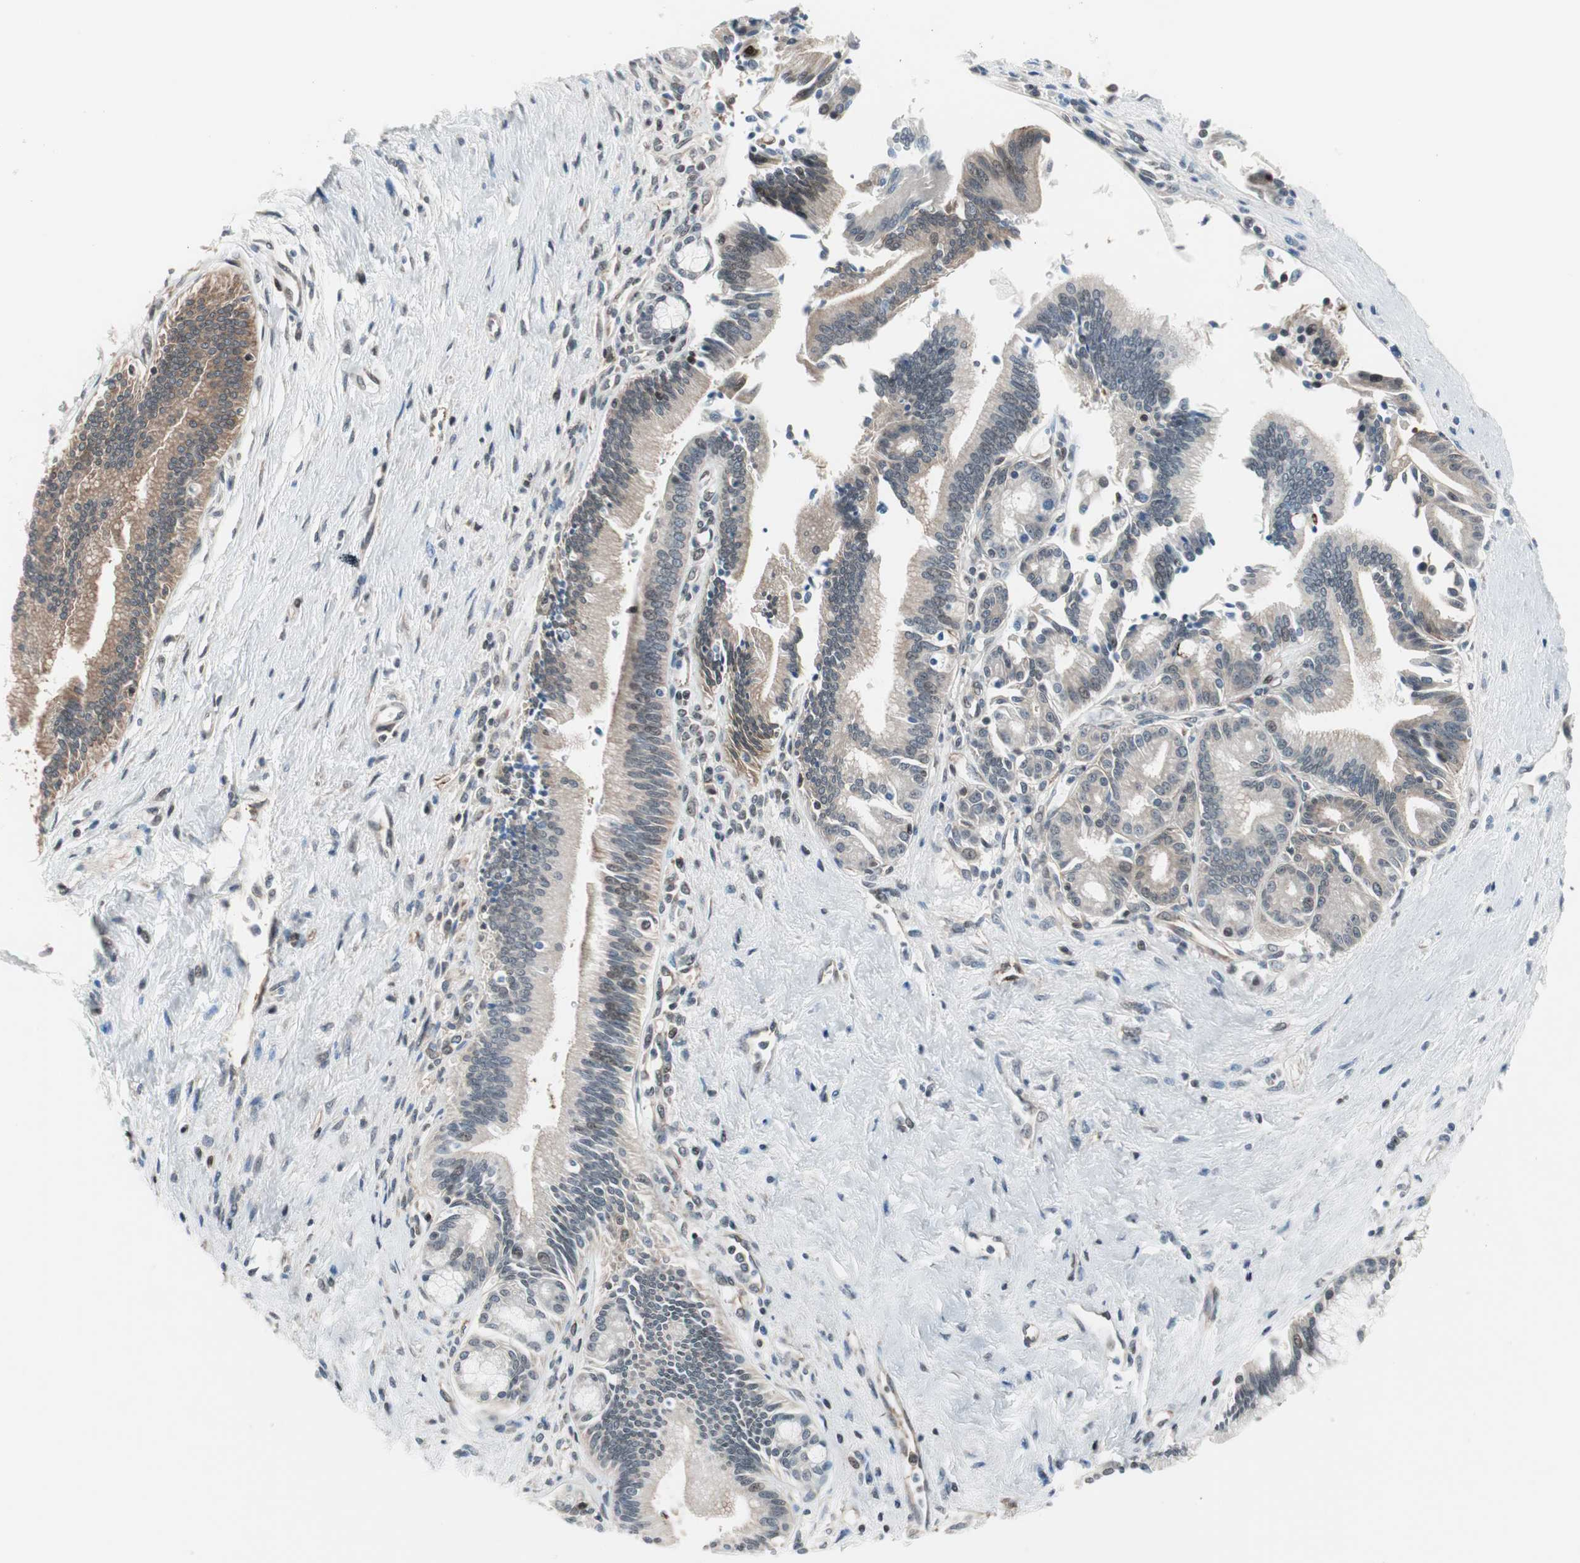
{"staining": {"intensity": "moderate", "quantity": "<25%", "location": "cytoplasmic/membranous"}, "tissue": "pancreatic cancer", "cell_type": "Tumor cells", "image_type": "cancer", "snomed": [{"axis": "morphology", "description": "Adenocarcinoma, NOS"}, {"axis": "topography", "description": "Pancreas"}], "caption": "Immunohistochemical staining of human pancreatic cancer reveals moderate cytoplasmic/membranous protein staining in about <25% of tumor cells.", "gene": "ZNF512B", "patient": {"sex": "male", "age": 59}}